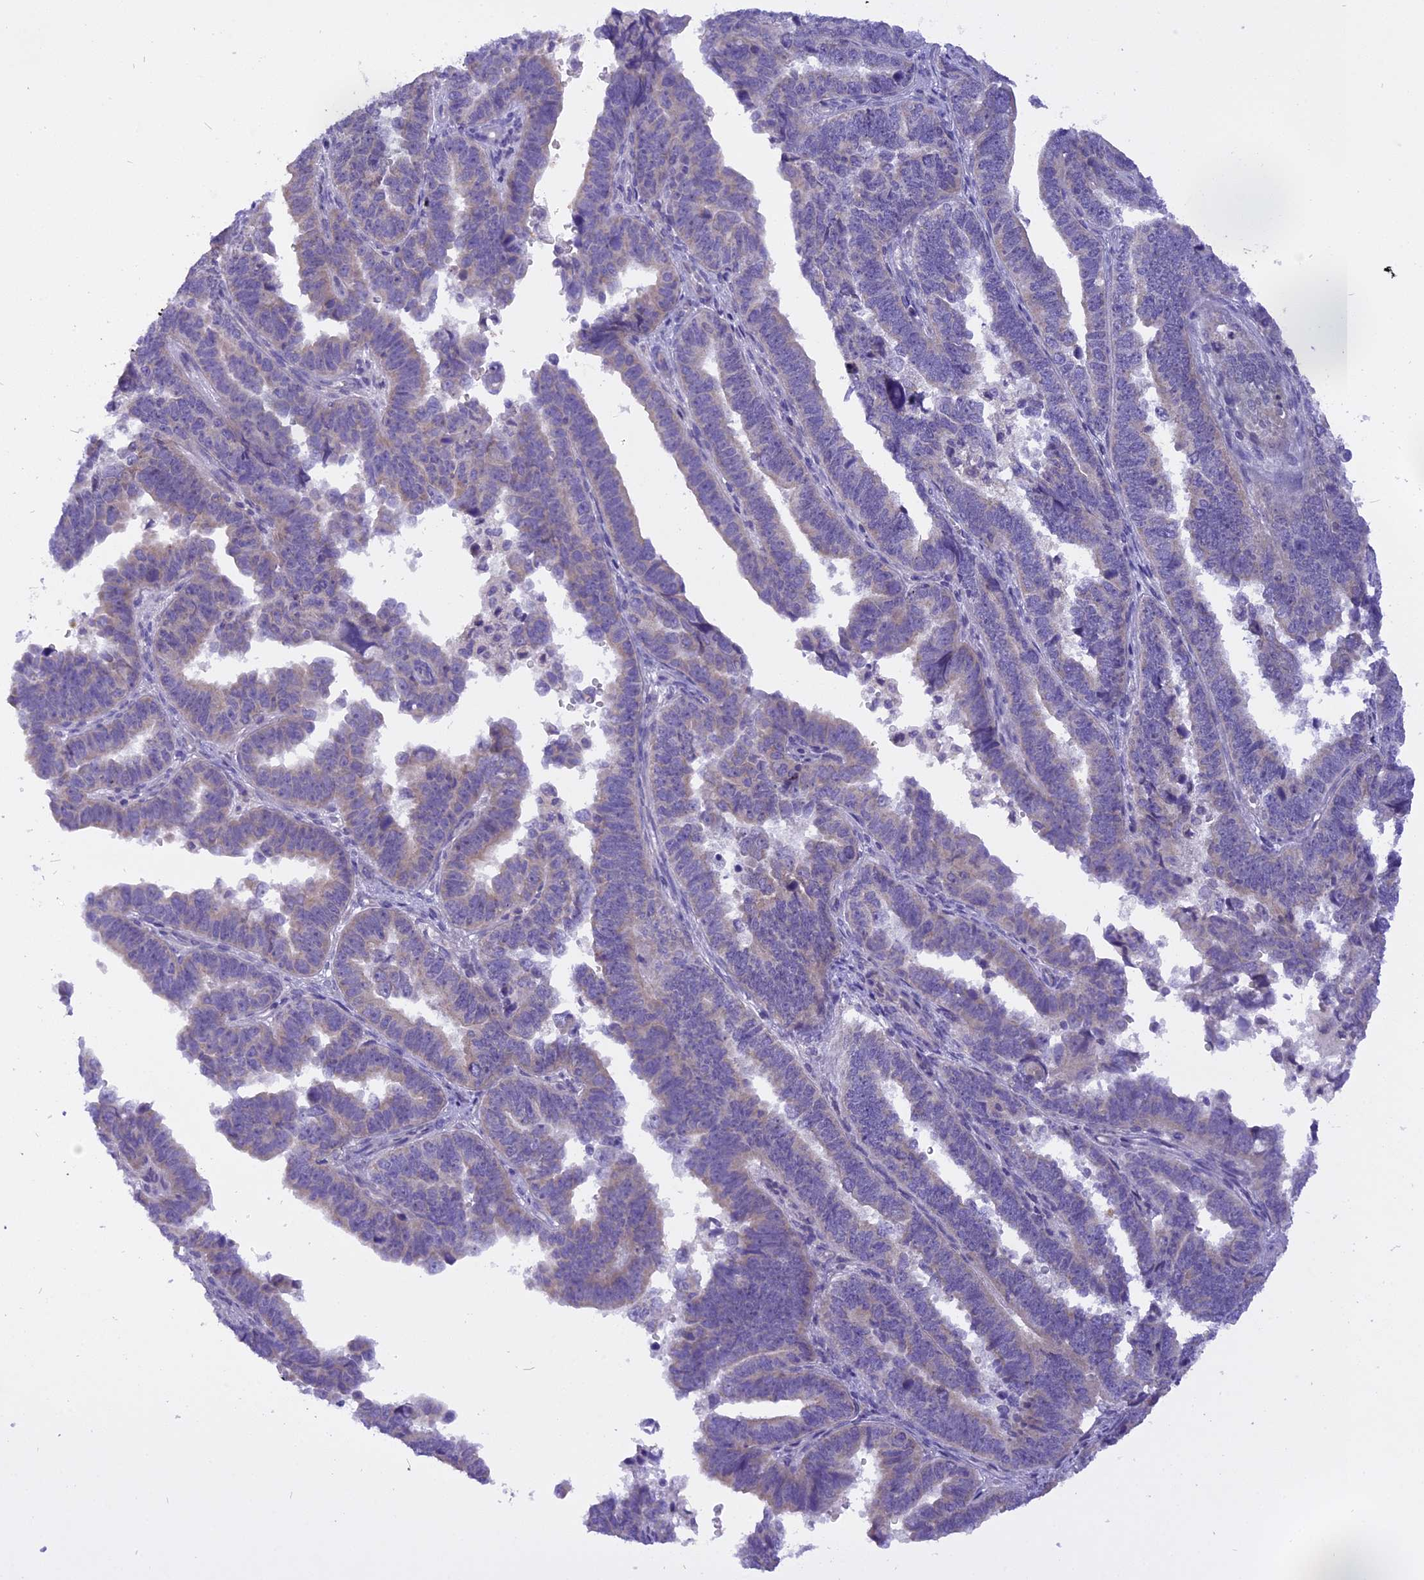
{"staining": {"intensity": "weak", "quantity": "<25%", "location": "cytoplasmic/membranous"}, "tissue": "endometrial cancer", "cell_type": "Tumor cells", "image_type": "cancer", "snomed": [{"axis": "morphology", "description": "Adenocarcinoma, NOS"}, {"axis": "topography", "description": "Endometrium"}], "caption": "High power microscopy image of an immunohistochemistry (IHC) micrograph of endometrial cancer, revealing no significant expression in tumor cells. (DAB (3,3'-diaminobenzidine) IHC visualized using brightfield microscopy, high magnification).", "gene": "TRIM3", "patient": {"sex": "female", "age": 75}}